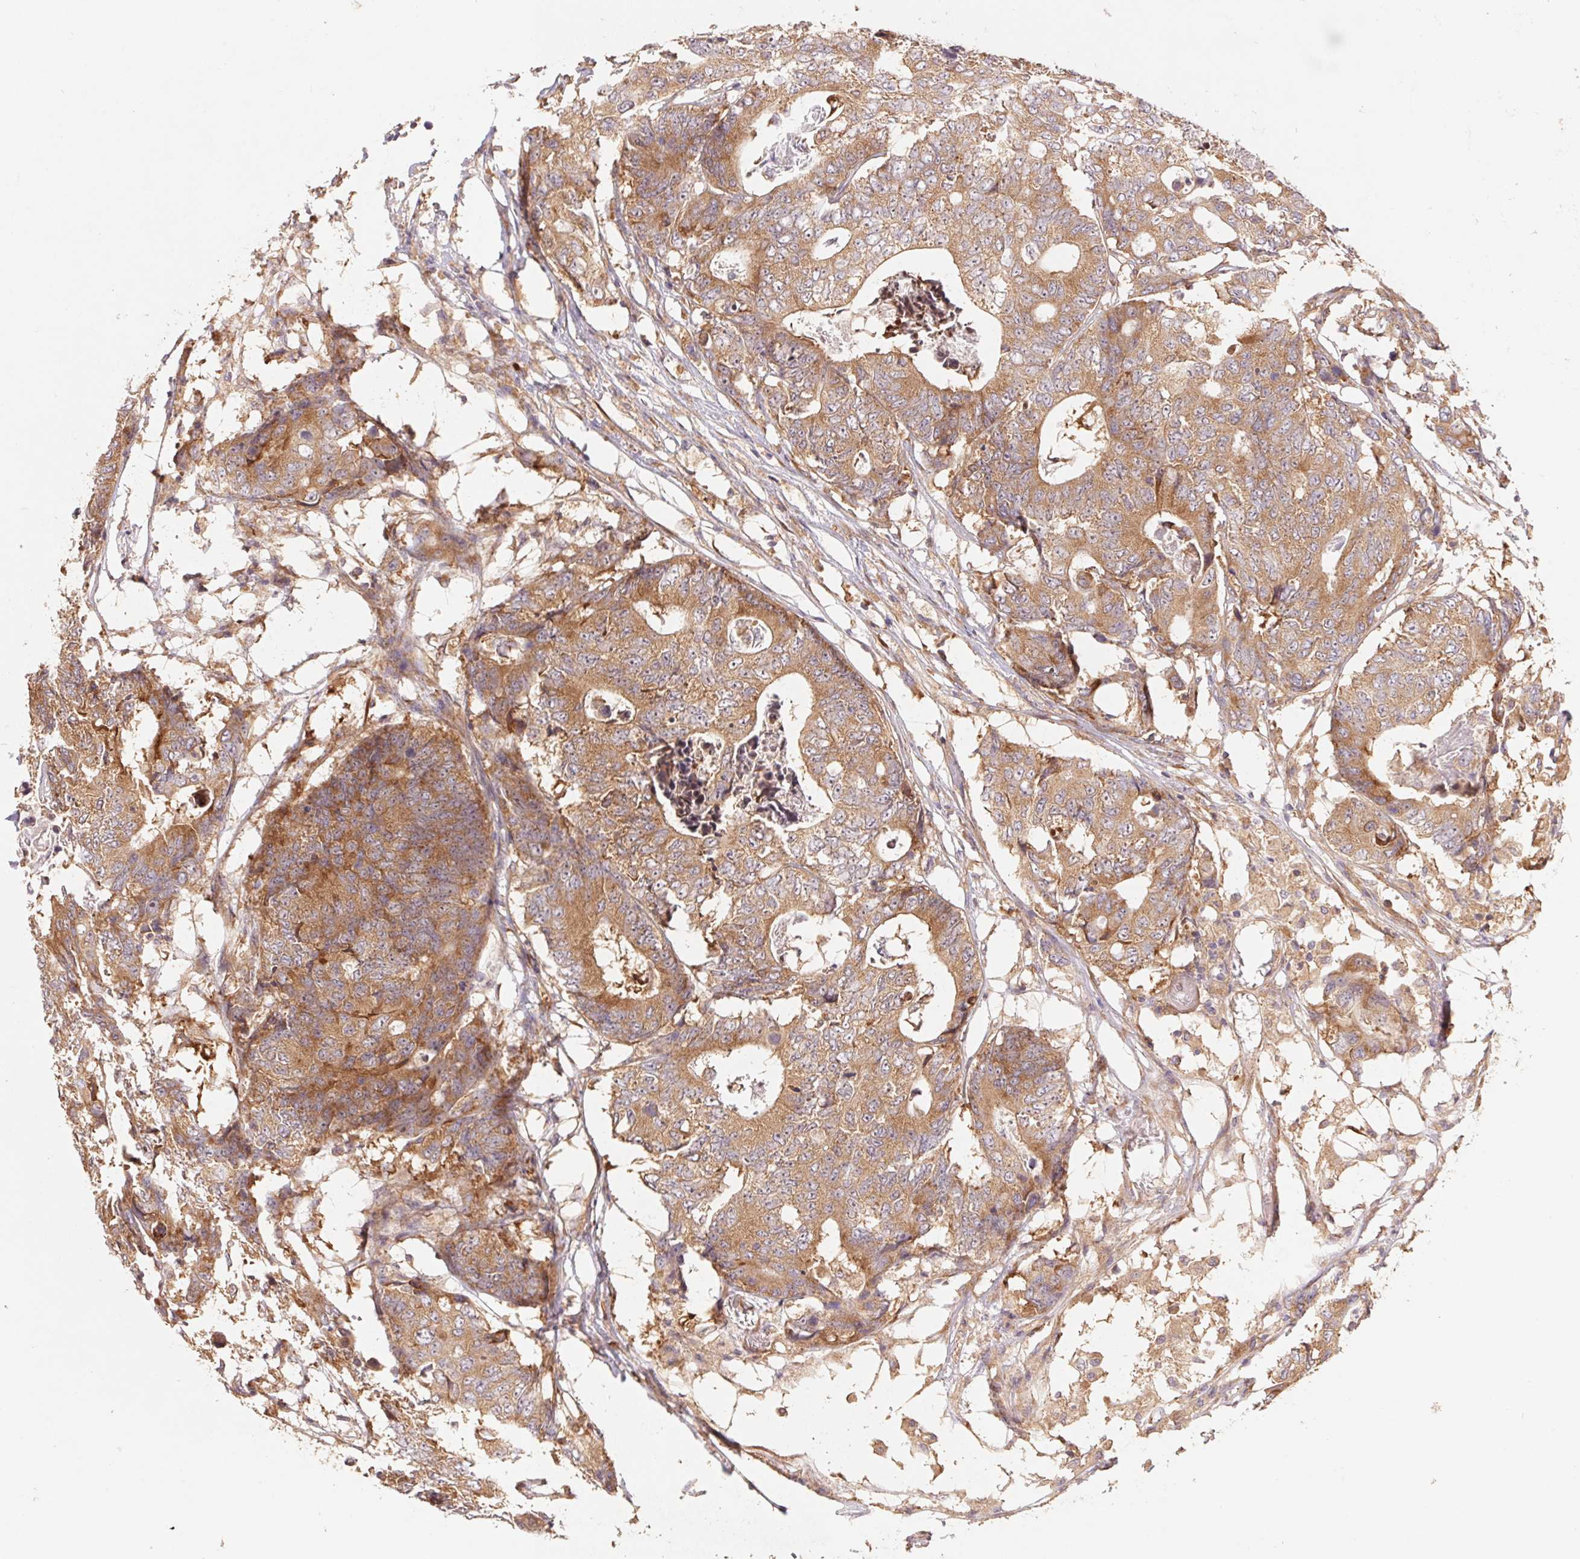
{"staining": {"intensity": "moderate", "quantity": ">75%", "location": "cytoplasmic/membranous"}, "tissue": "colorectal cancer", "cell_type": "Tumor cells", "image_type": "cancer", "snomed": [{"axis": "morphology", "description": "Adenocarcinoma, NOS"}, {"axis": "topography", "description": "Colon"}], "caption": "Immunohistochemical staining of colorectal adenocarcinoma demonstrates moderate cytoplasmic/membranous protein expression in approximately >75% of tumor cells.", "gene": "RPL27A", "patient": {"sex": "female", "age": 48}}